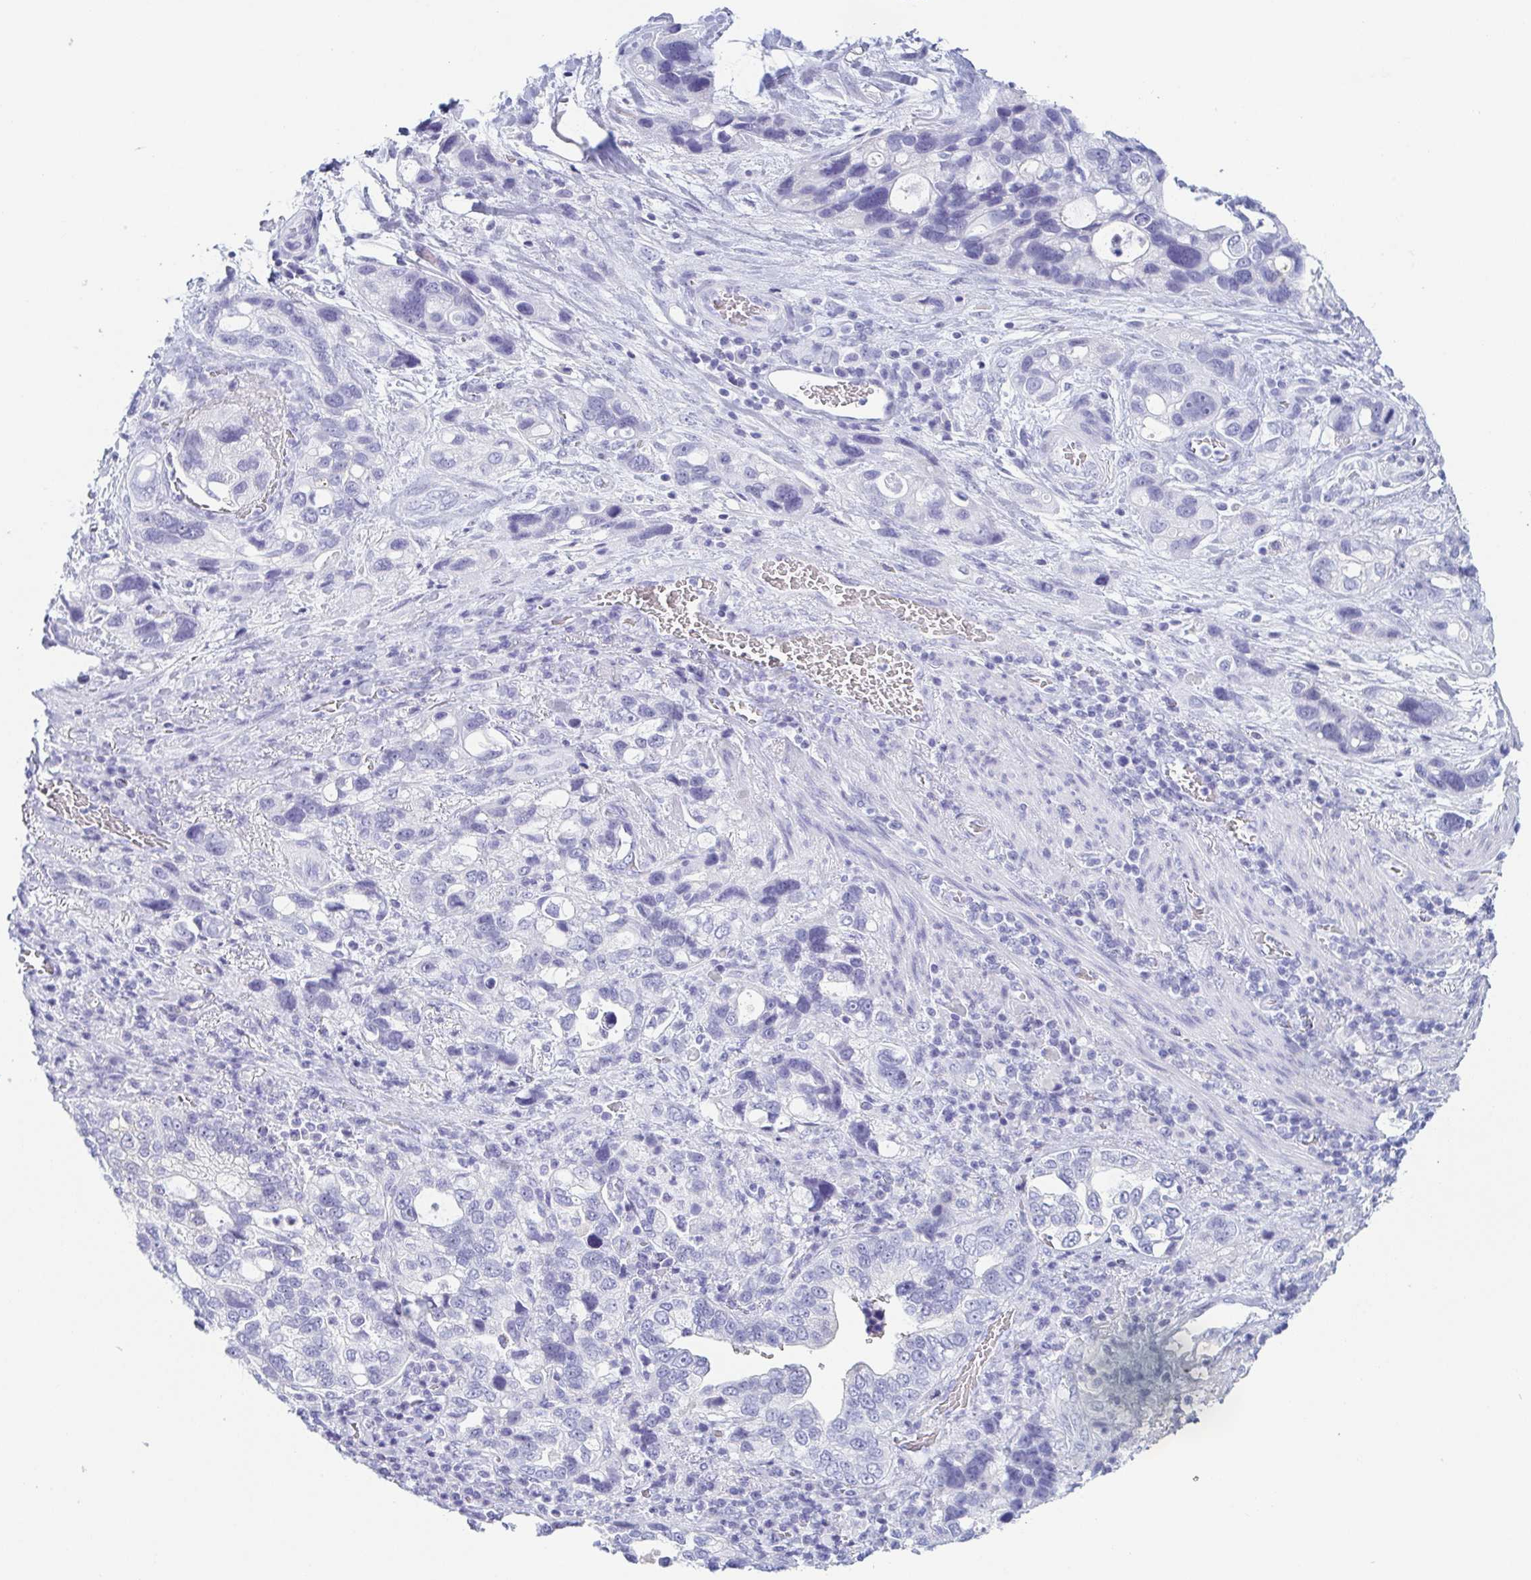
{"staining": {"intensity": "negative", "quantity": "none", "location": "none"}, "tissue": "stomach cancer", "cell_type": "Tumor cells", "image_type": "cancer", "snomed": [{"axis": "morphology", "description": "Adenocarcinoma, NOS"}, {"axis": "topography", "description": "Stomach, upper"}], "caption": "Human stomach adenocarcinoma stained for a protein using immunohistochemistry (IHC) exhibits no positivity in tumor cells.", "gene": "ZG16B", "patient": {"sex": "female", "age": 81}}